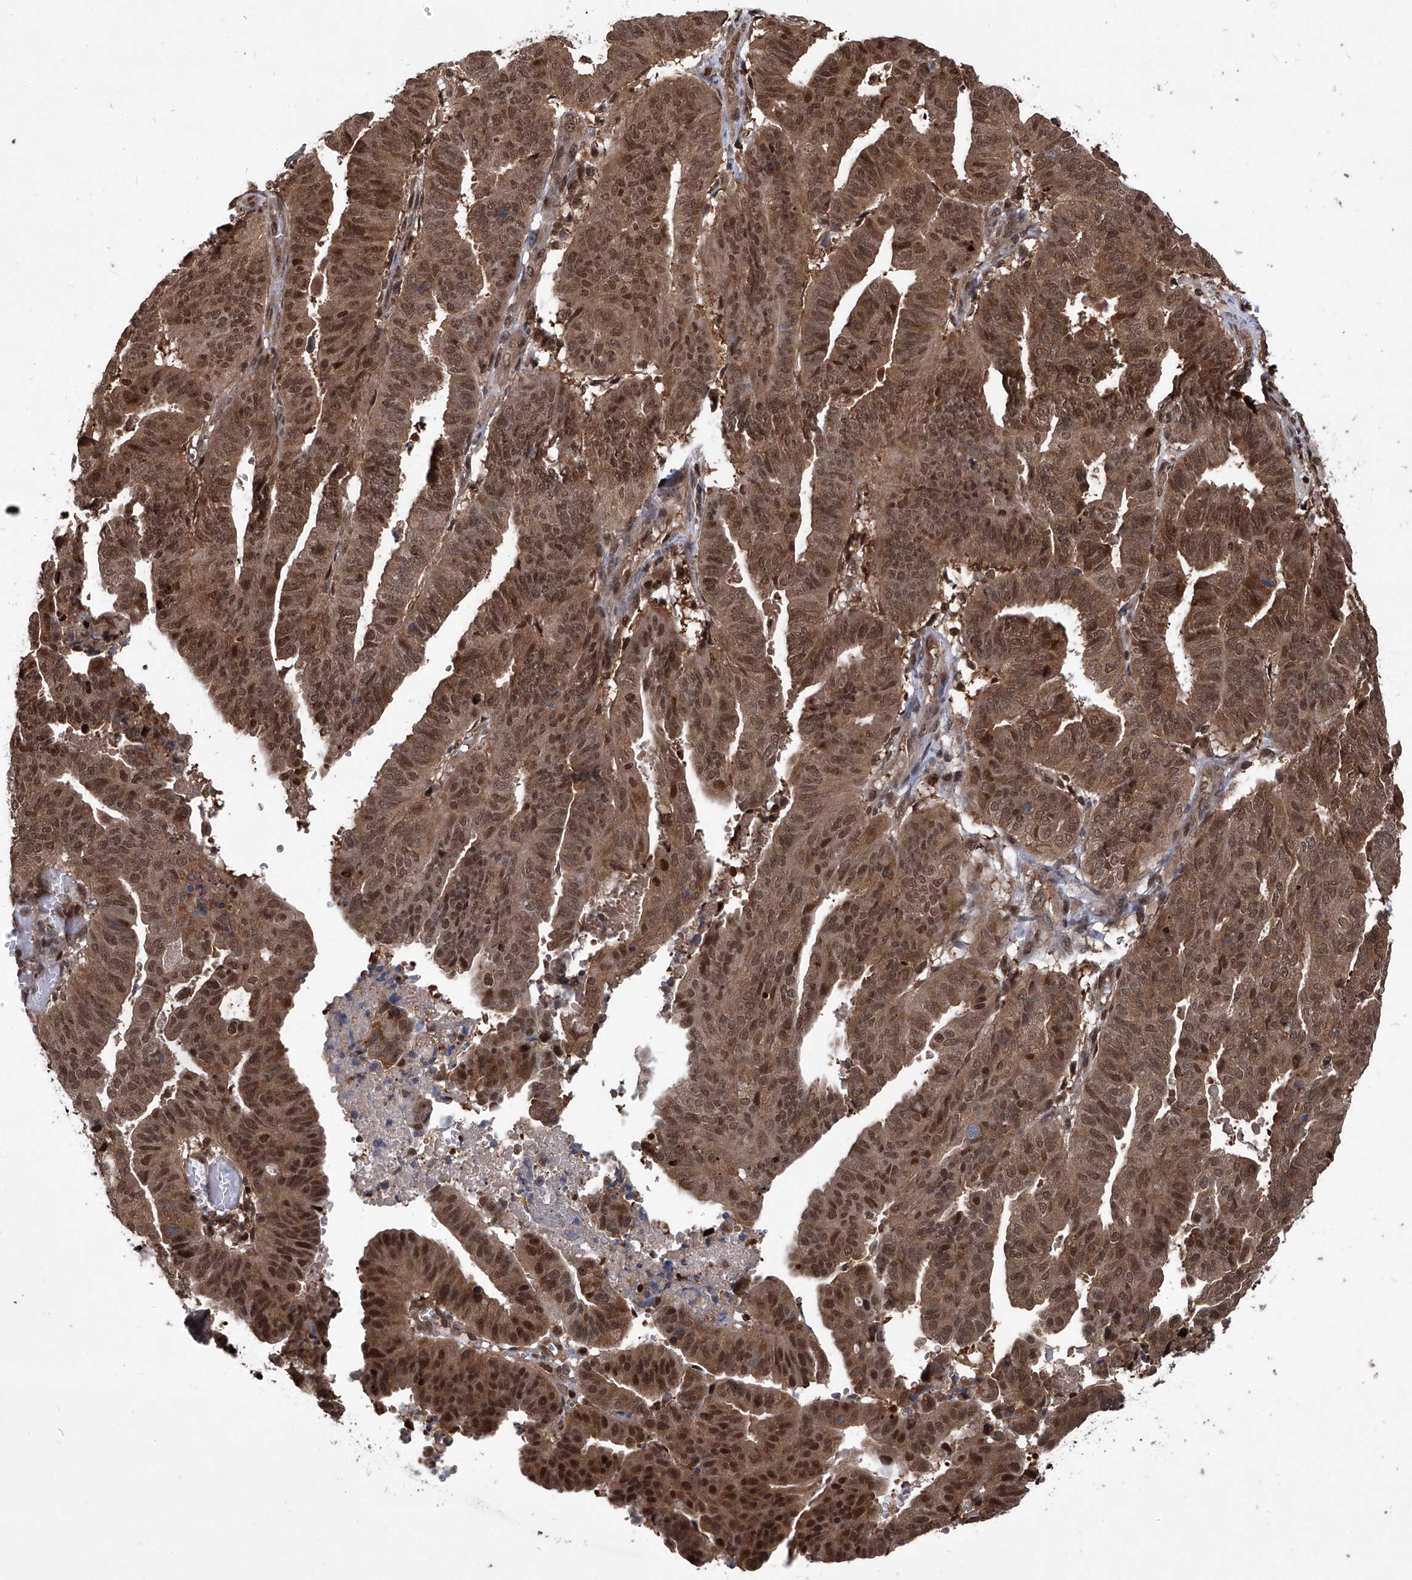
{"staining": {"intensity": "moderate", "quantity": ">75%", "location": "cytoplasmic/membranous,nuclear"}, "tissue": "endometrial cancer", "cell_type": "Tumor cells", "image_type": "cancer", "snomed": [{"axis": "morphology", "description": "Adenocarcinoma, NOS"}, {"axis": "topography", "description": "Uterus"}], "caption": "Tumor cells exhibit medium levels of moderate cytoplasmic/membranous and nuclear positivity in about >75% of cells in human endometrial adenocarcinoma.", "gene": "PSMB1", "patient": {"sex": "female", "age": 77}}